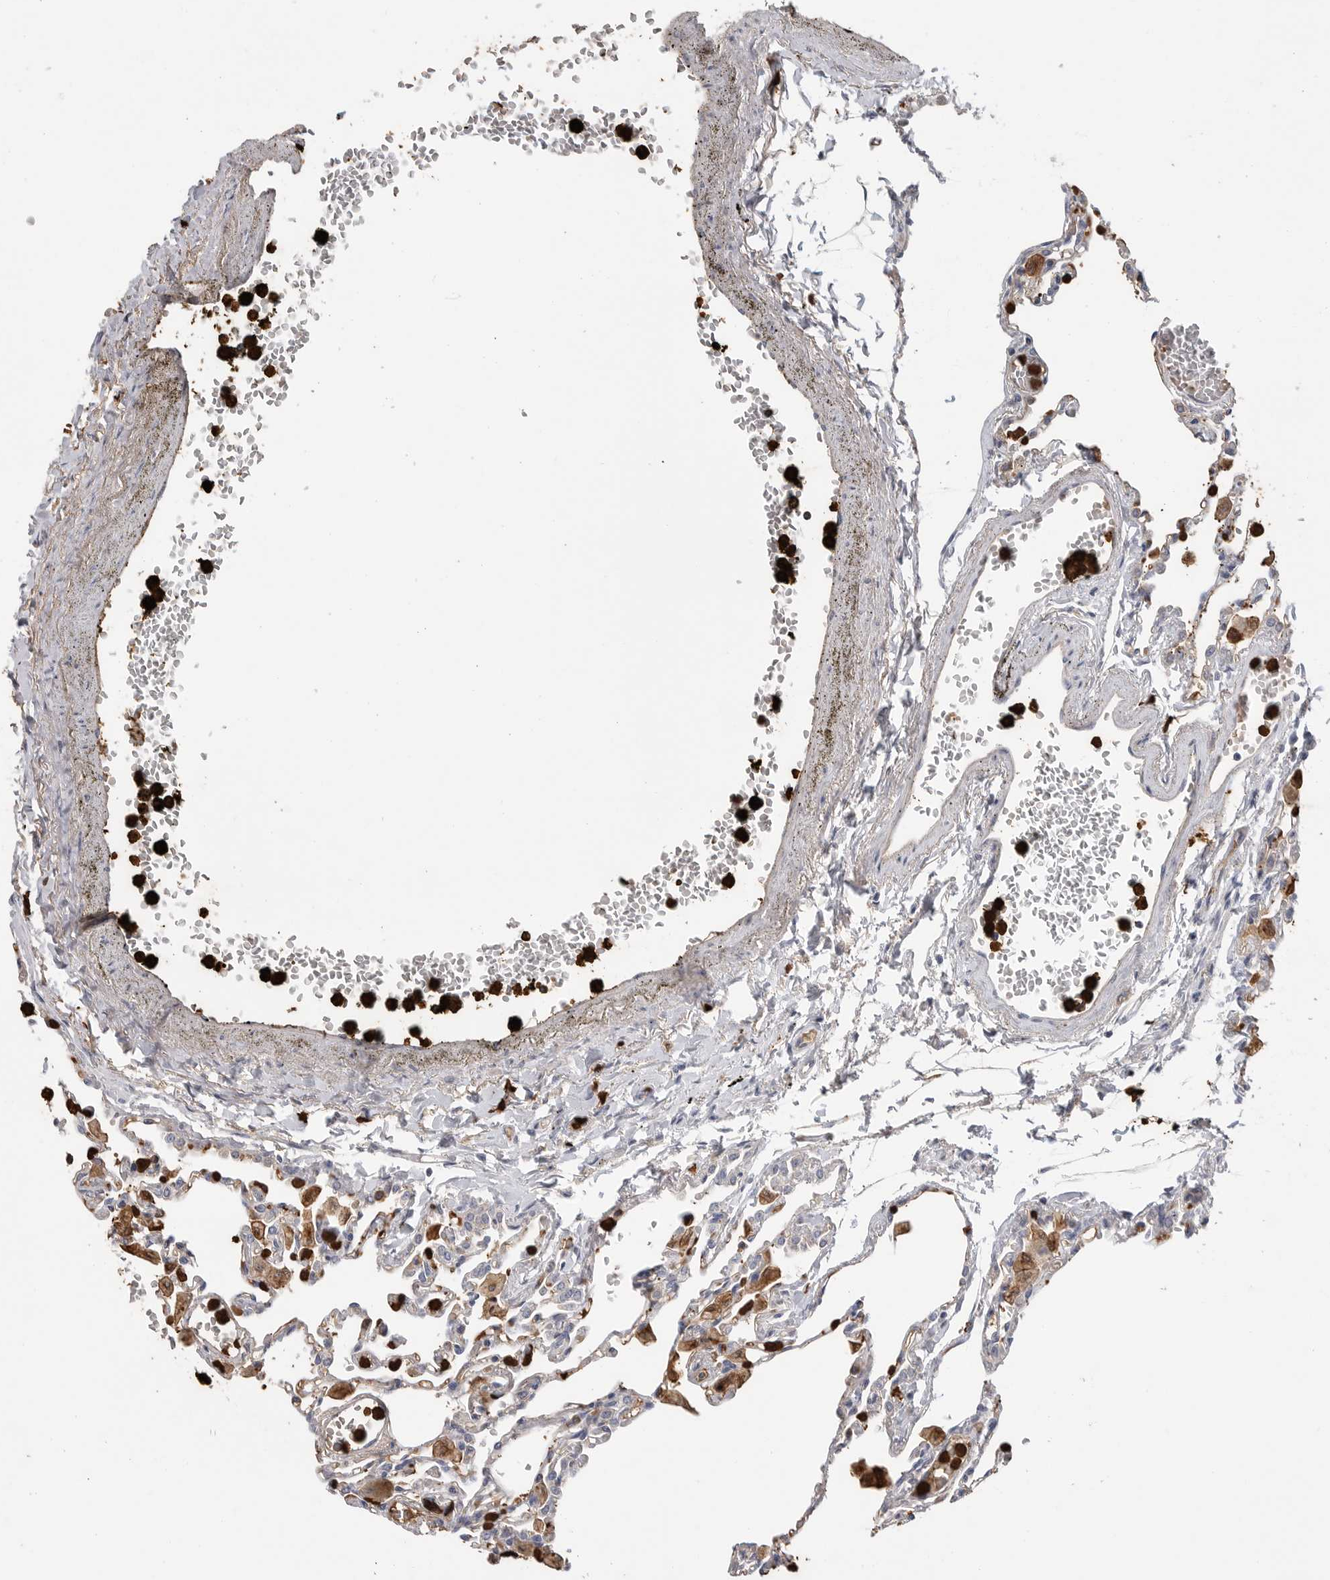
{"staining": {"intensity": "strong", "quantity": "<25%", "location": "cytoplasmic/membranous"}, "tissue": "lung", "cell_type": "Alveolar cells", "image_type": "normal", "snomed": [{"axis": "morphology", "description": "Normal tissue, NOS"}, {"axis": "topography", "description": "Bronchus"}, {"axis": "topography", "description": "Lung"}], "caption": "Immunohistochemical staining of benign human lung shows medium levels of strong cytoplasmic/membranous expression in approximately <25% of alveolar cells.", "gene": "CYB561D1", "patient": {"sex": "female", "age": 49}}